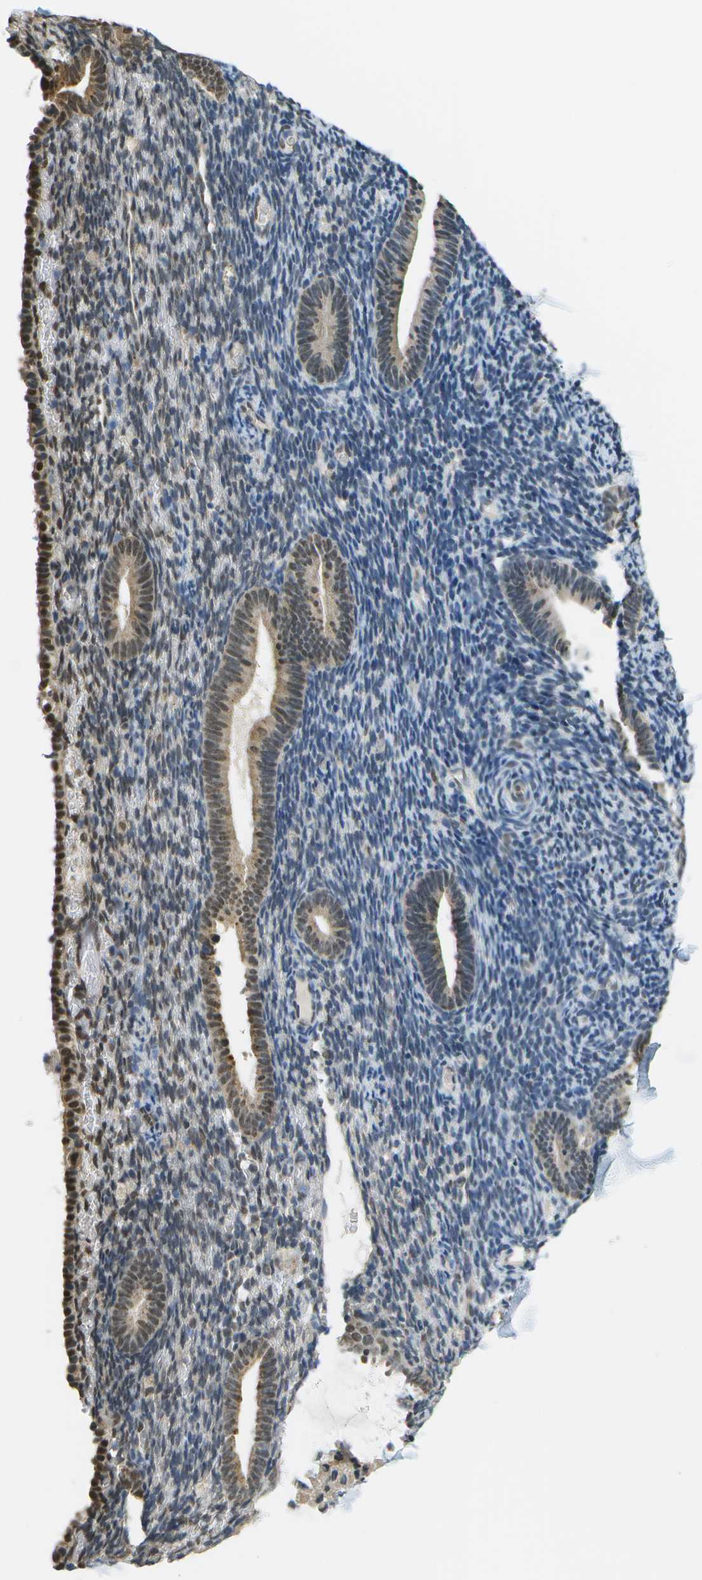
{"staining": {"intensity": "weak", "quantity": "<25%", "location": "nuclear"}, "tissue": "endometrium", "cell_type": "Cells in endometrial stroma", "image_type": "normal", "snomed": [{"axis": "morphology", "description": "Normal tissue, NOS"}, {"axis": "topography", "description": "Endometrium"}], "caption": "This photomicrograph is of normal endometrium stained with immunohistochemistry (IHC) to label a protein in brown with the nuclei are counter-stained blue. There is no positivity in cells in endometrial stroma. The staining was performed using DAB (3,3'-diaminobenzidine) to visualize the protein expression in brown, while the nuclei were stained in blue with hematoxylin (Magnification: 20x).", "gene": "ABL2", "patient": {"sex": "female", "age": 51}}